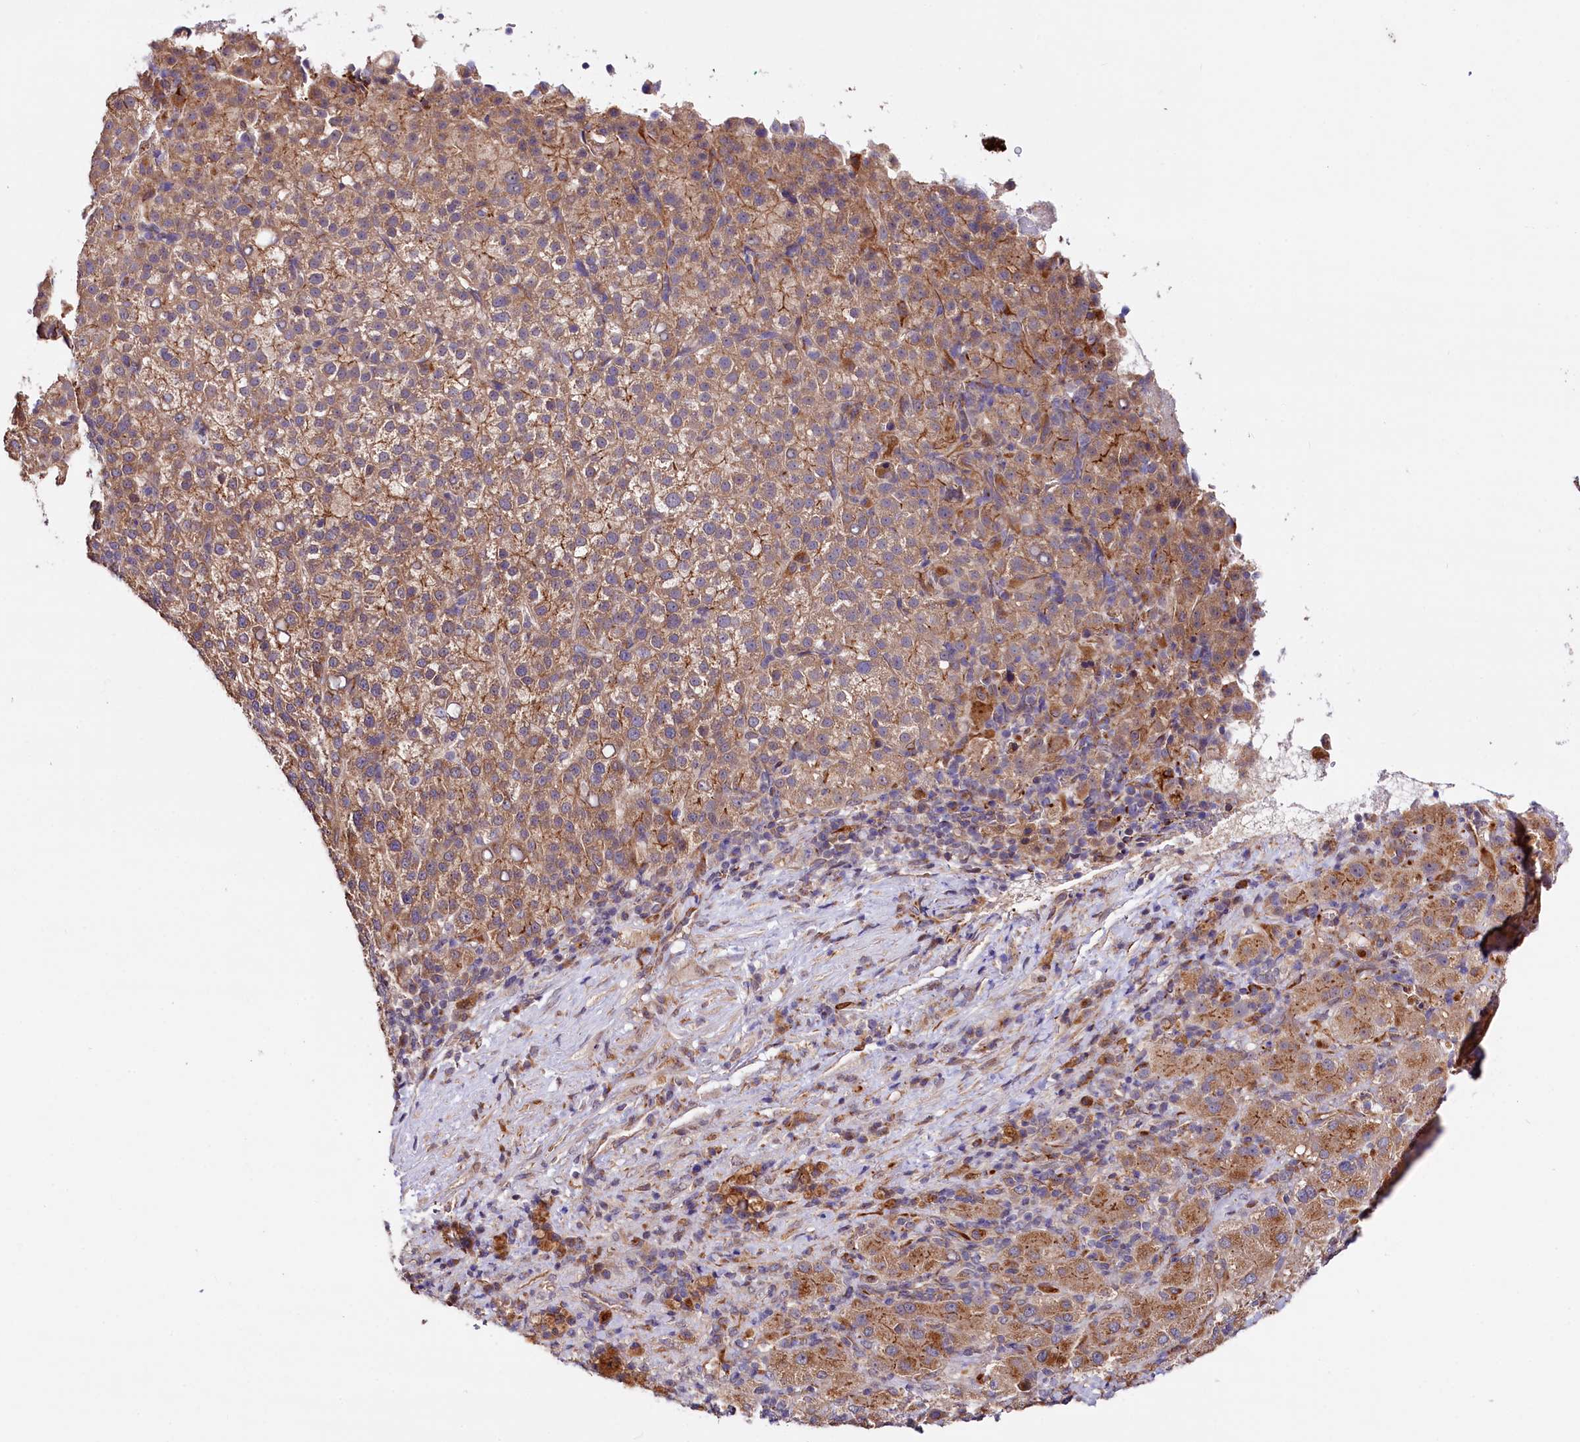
{"staining": {"intensity": "weak", "quantity": ">75%", "location": "cytoplasmic/membranous"}, "tissue": "liver cancer", "cell_type": "Tumor cells", "image_type": "cancer", "snomed": [{"axis": "morphology", "description": "Carcinoma, Hepatocellular, NOS"}, {"axis": "topography", "description": "Liver"}], "caption": "A brown stain highlights weak cytoplasmic/membranous staining of a protein in liver cancer (hepatocellular carcinoma) tumor cells.", "gene": "TTC12", "patient": {"sex": "female", "age": 58}}